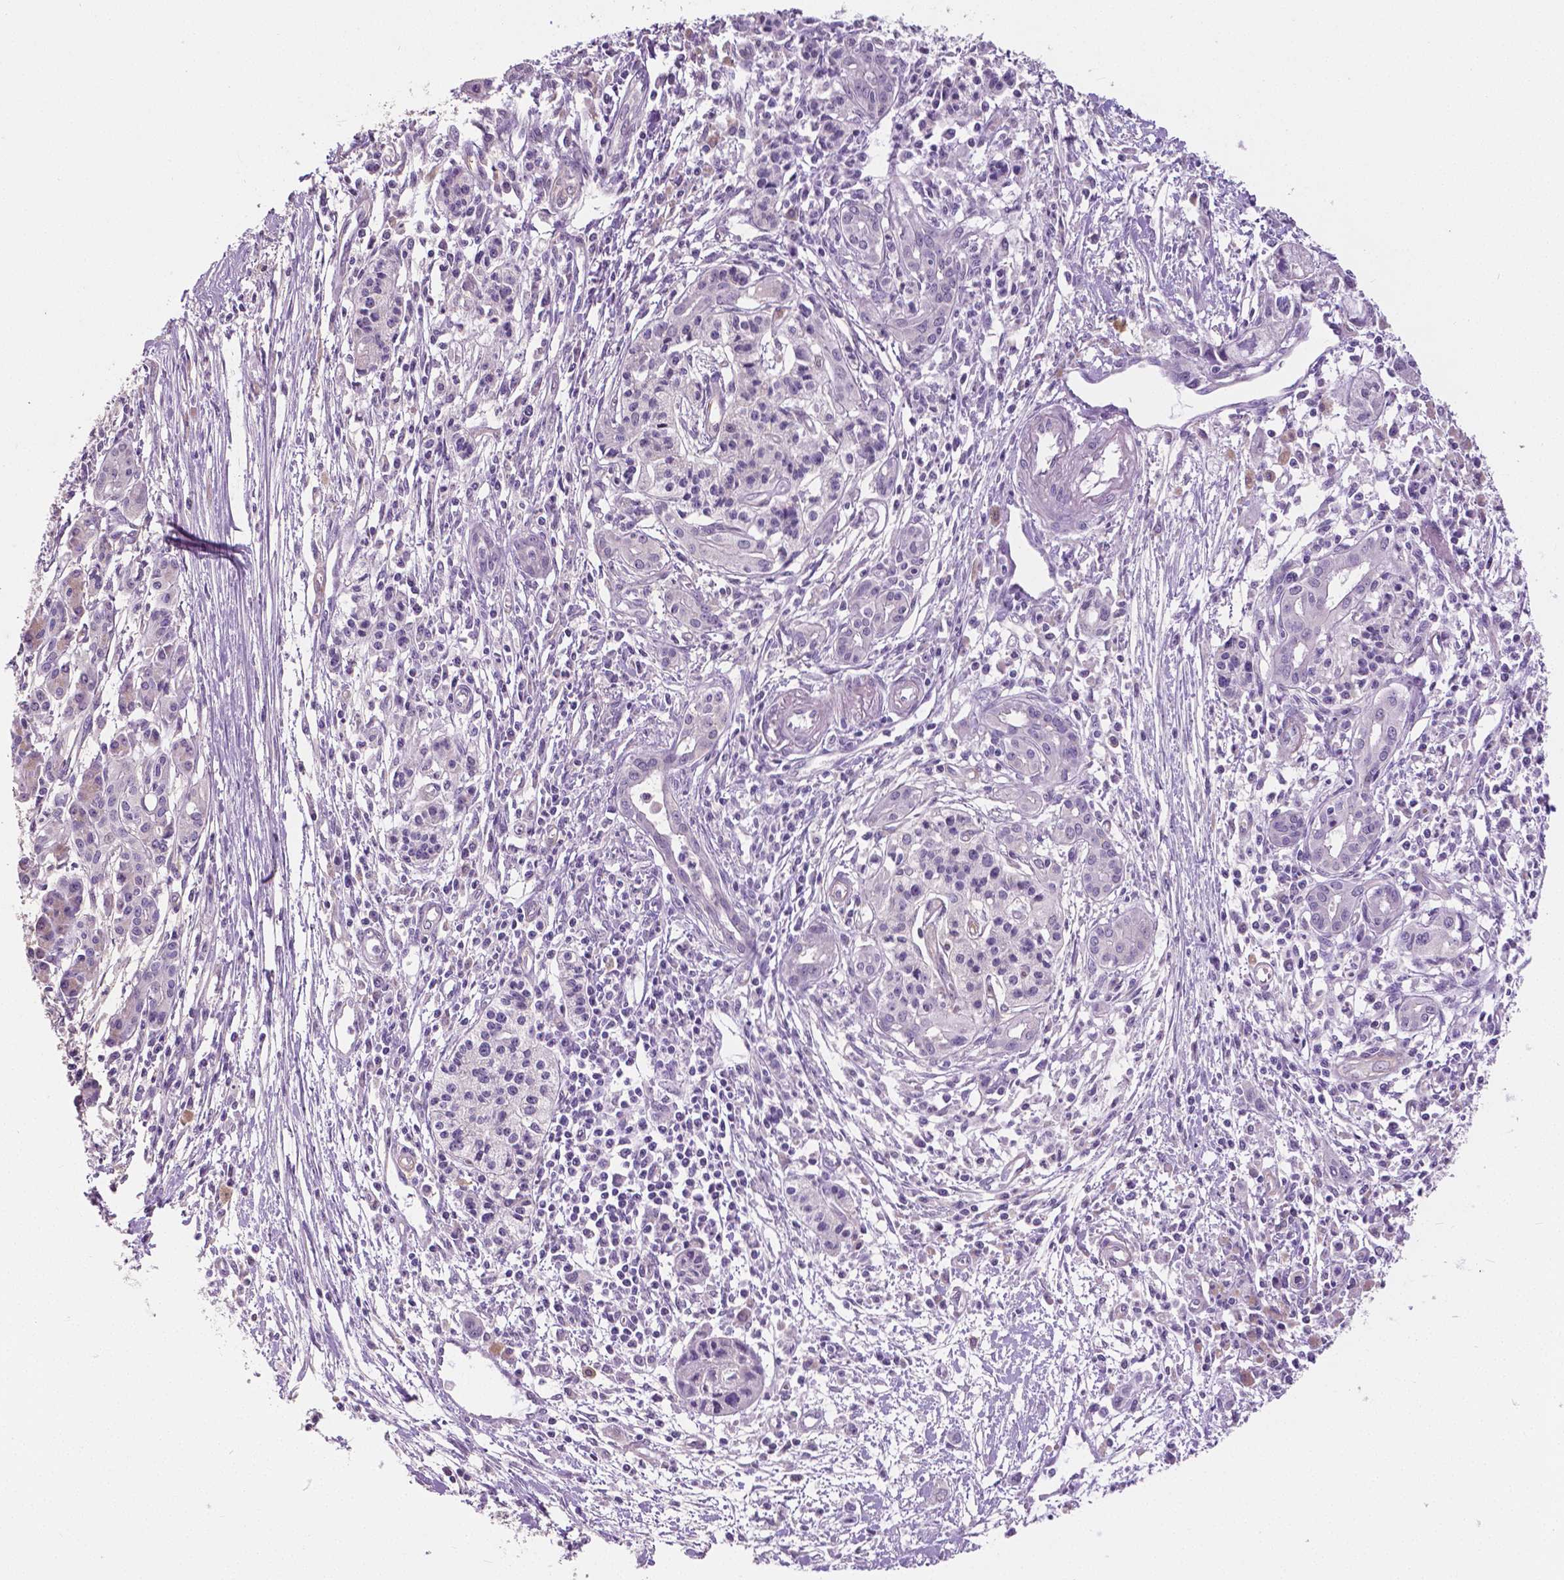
{"staining": {"intensity": "negative", "quantity": "none", "location": "none"}, "tissue": "pancreatic cancer", "cell_type": "Tumor cells", "image_type": "cancer", "snomed": [{"axis": "morphology", "description": "Adenocarcinoma, NOS"}, {"axis": "topography", "description": "Pancreas"}], "caption": "Pancreatic cancer was stained to show a protein in brown. There is no significant staining in tumor cells. The staining is performed using DAB brown chromogen with nuclei counter-stained in using hematoxylin.", "gene": "FOXA1", "patient": {"sex": "female", "age": 61}}